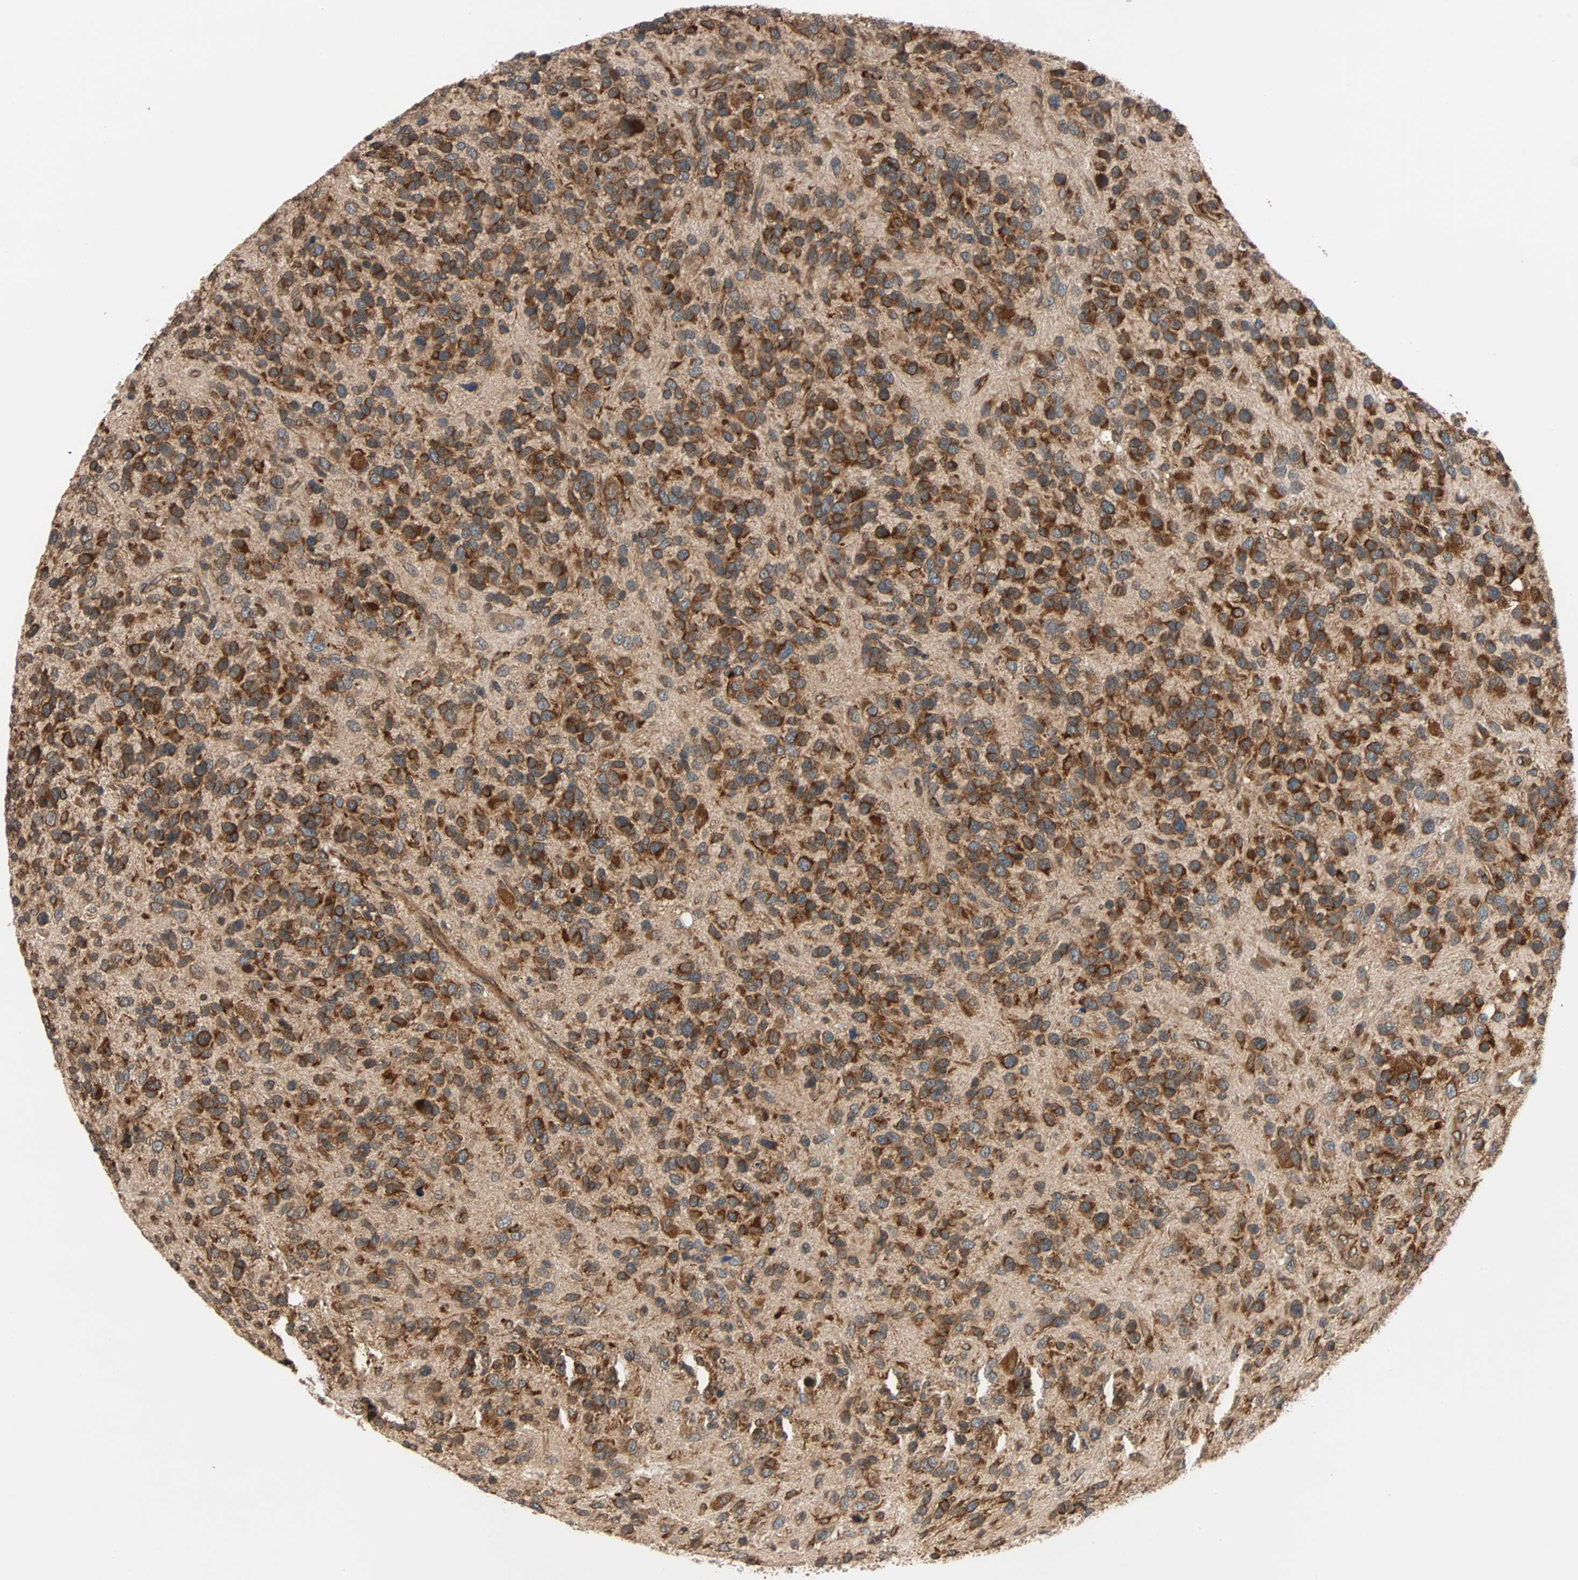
{"staining": {"intensity": "strong", "quantity": ">75%", "location": "cytoplasmic/membranous"}, "tissue": "glioma", "cell_type": "Tumor cells", "image_type": "cancer", "snomed": [{"axis": "morphology", "description": "Glioma, malignant, High grade"}, {"axis": "topography", "description": "Brain"}], "caption": "The micrograph shows immunohistochemical staining of glioma. There is strong cytoplasmic/membranous expression is seen in about >75% of tumor cells.", "gene": "AUP1", "patient": {"sex": "female", "age": 58}}